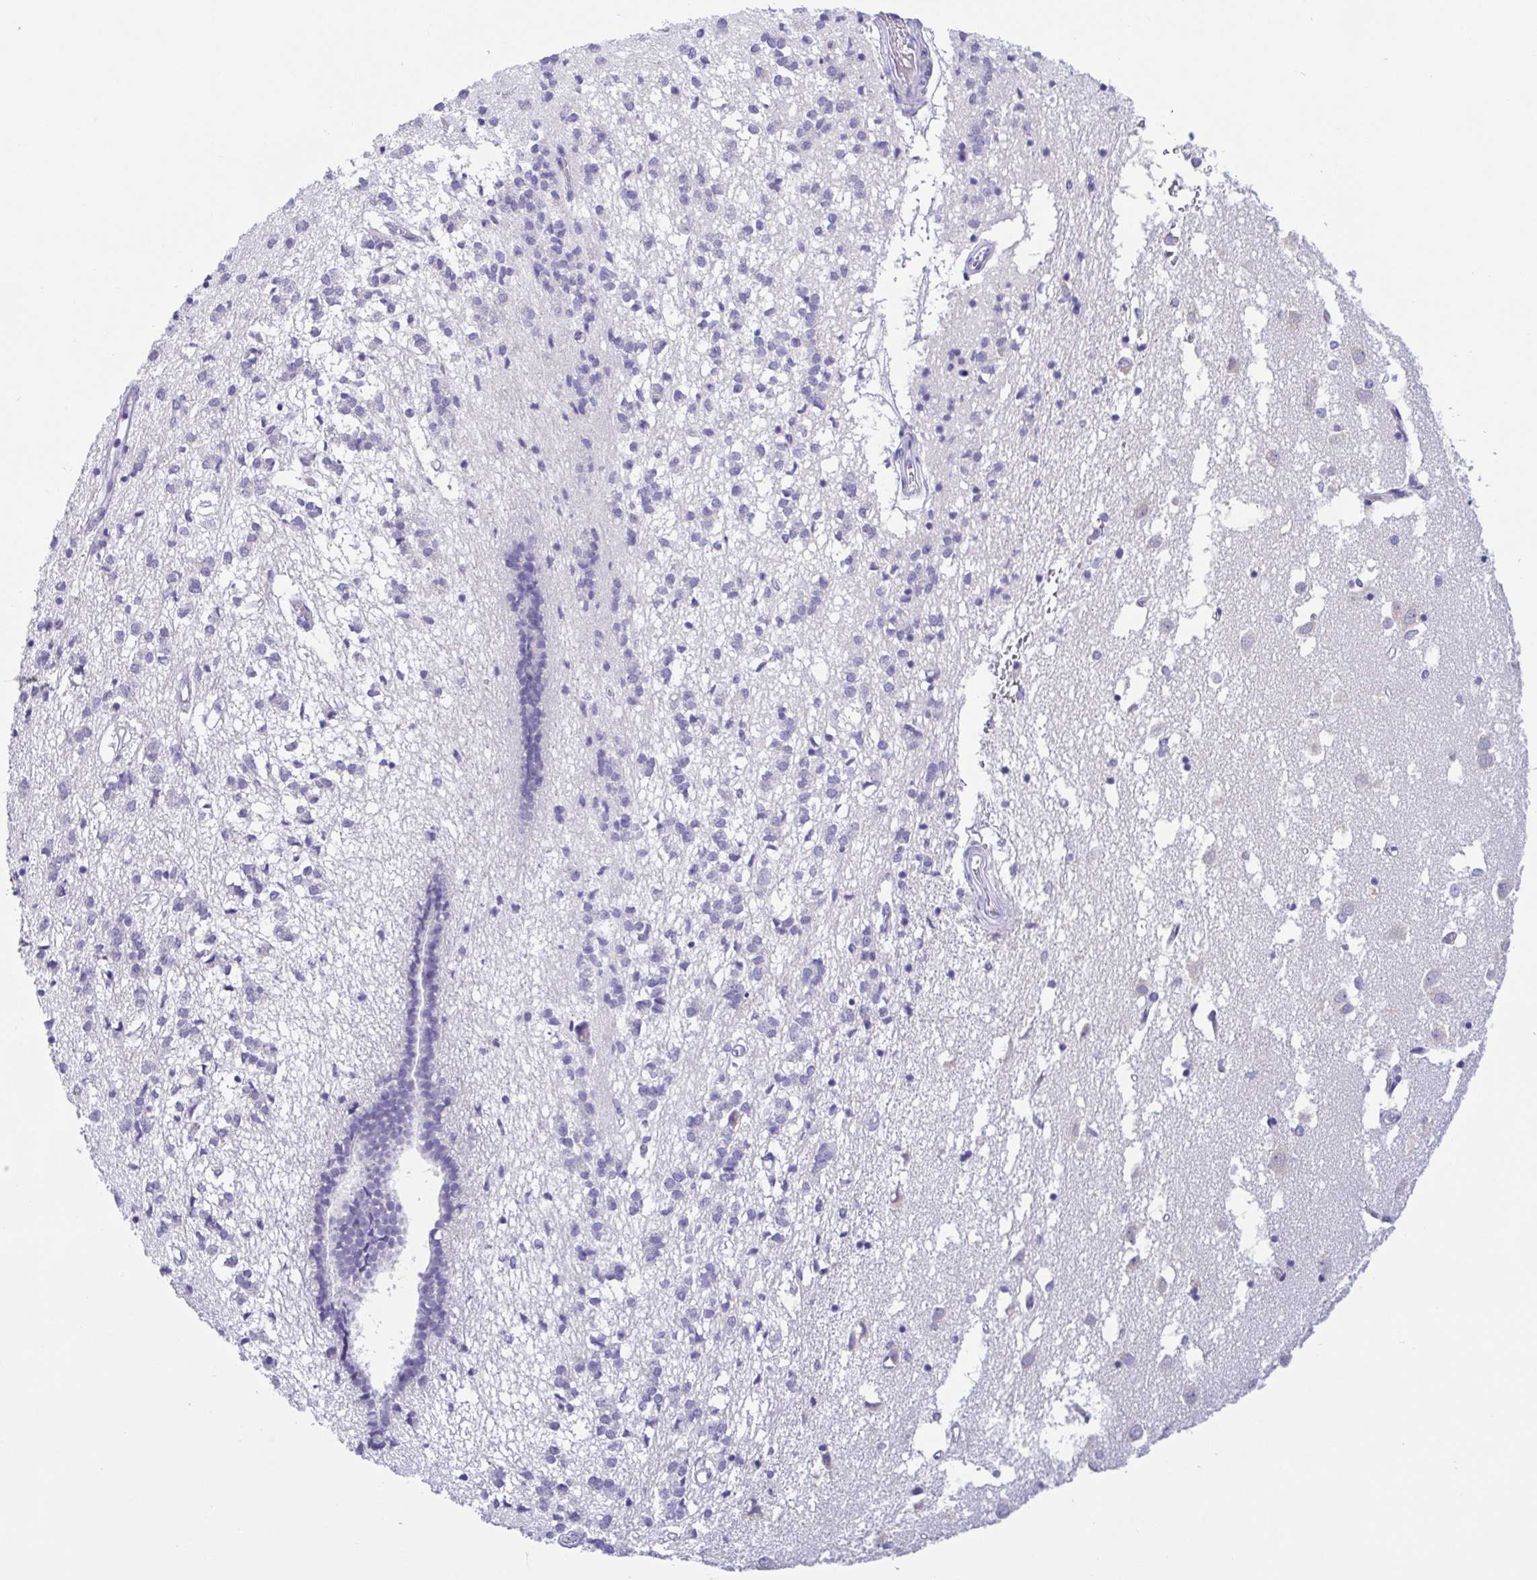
{"staining": {"intensity": "negative", "quantity": "none", "location": "none"}, "tissue": "caudate", "cell_type": "Glial cells", "image_type": "normal", "snomed": [{"axis": "morphology", "description": "Normal tissue, NOS"}, {"axis": "topography", "description": "Lateral ventricle wall"}], "caption": "DAB (3,3'-diaminobenzidine) immunohistochemical staining of normal caudate displays no significant staining in glial cells. (DAB (3,3'-diaminobenzidine) immunohistochemistry (IHC) visualized using brightfield microscopy, high magnification).", "gene": "TREH", "patient": {"sex": "male", "age": 70}}